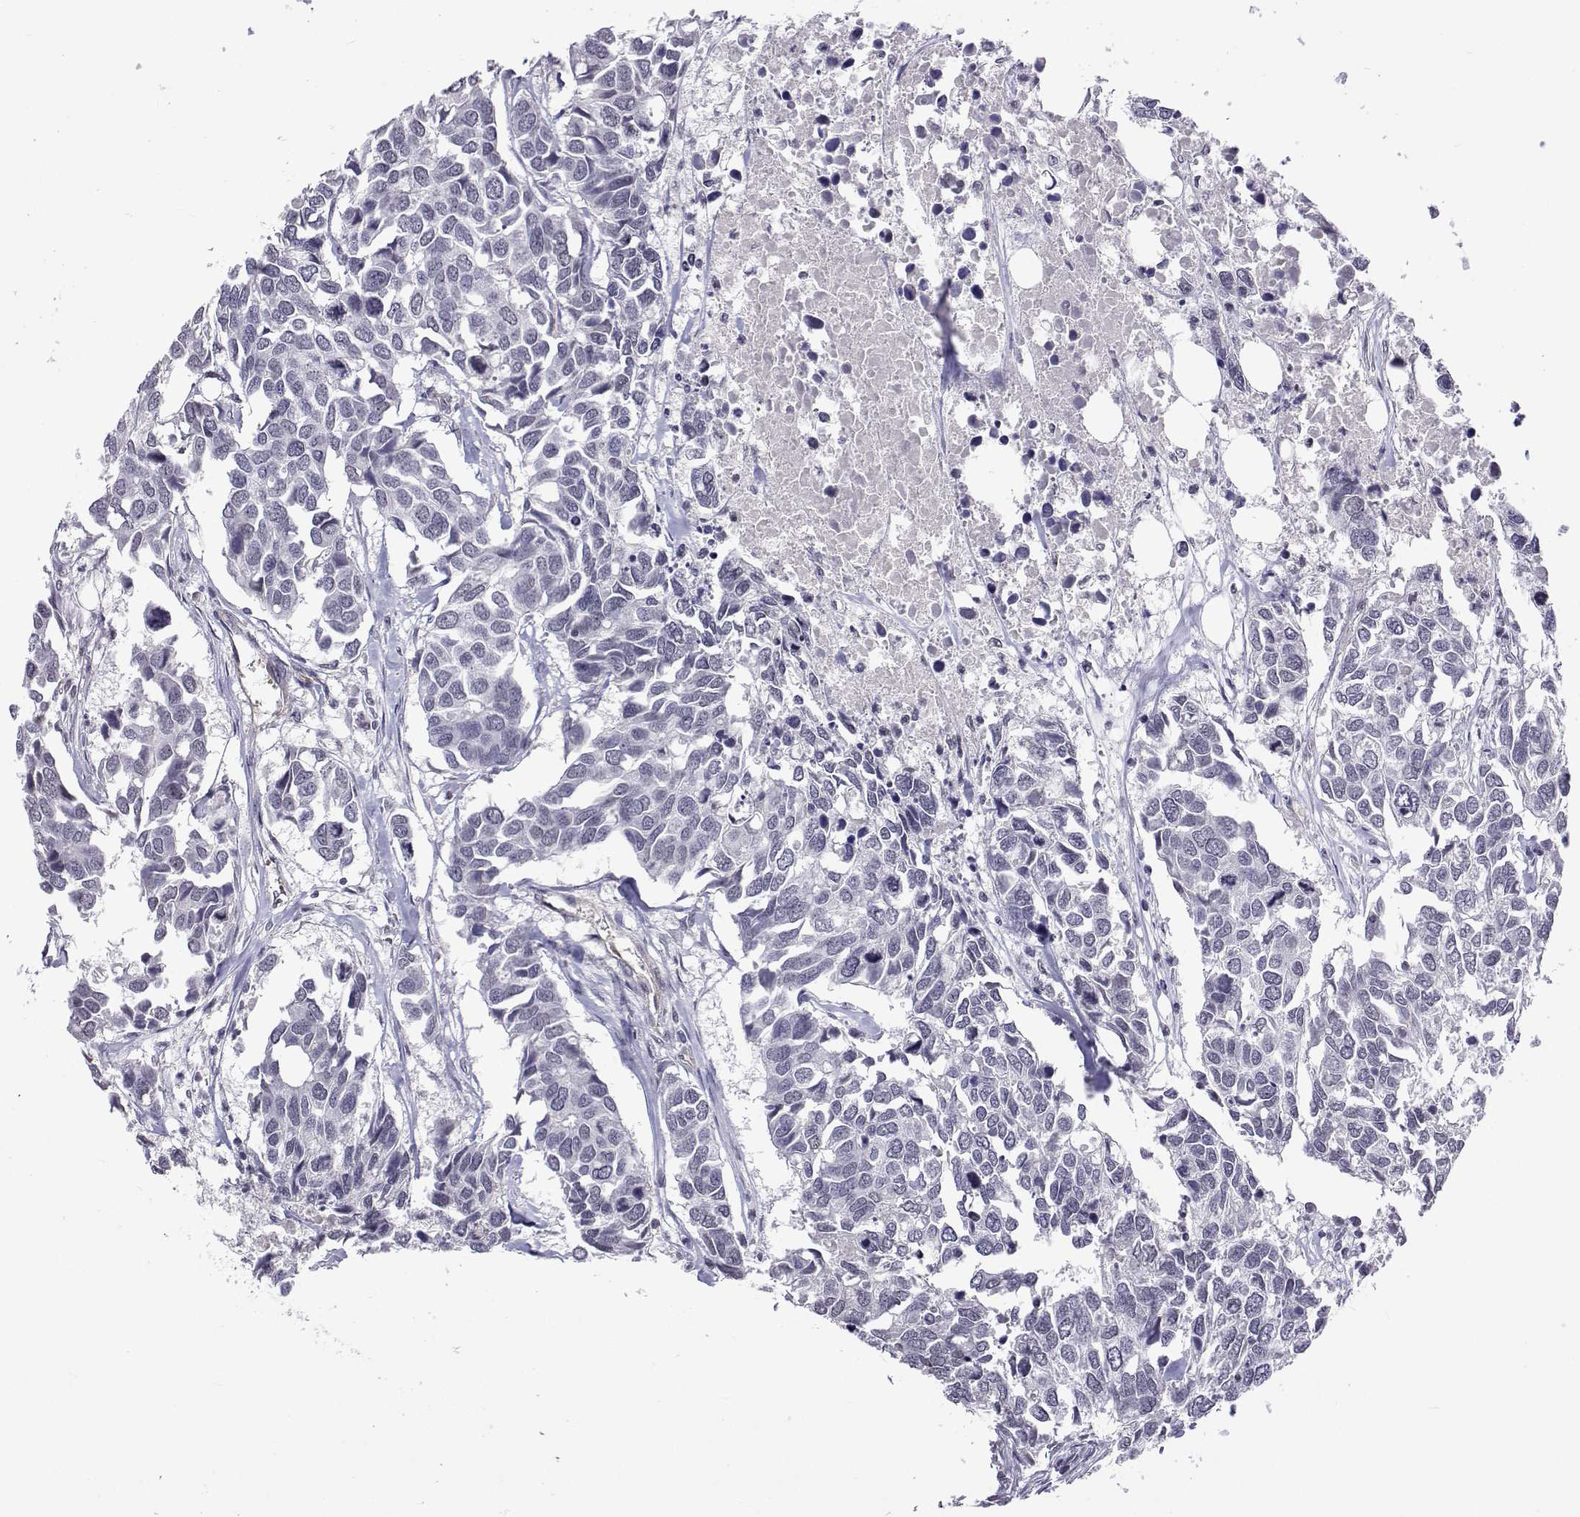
{"staining": {"intensity": "negative", "quantity": "none", "location": "none"}, "tissue": "breast cancer", "cell_type": "Tumor cells", "image_type": "cancer", "snomed": [{"axis": "morphology", "description": "Duct carcinoma"}, {"axis": "topography", "description": "Breast"}], "caption": "Micrograph shows no protein staining in tumor cells of breast cancer tissue.", "gene": "NHP2", "patient": {"sex": "female", "age": 83}}